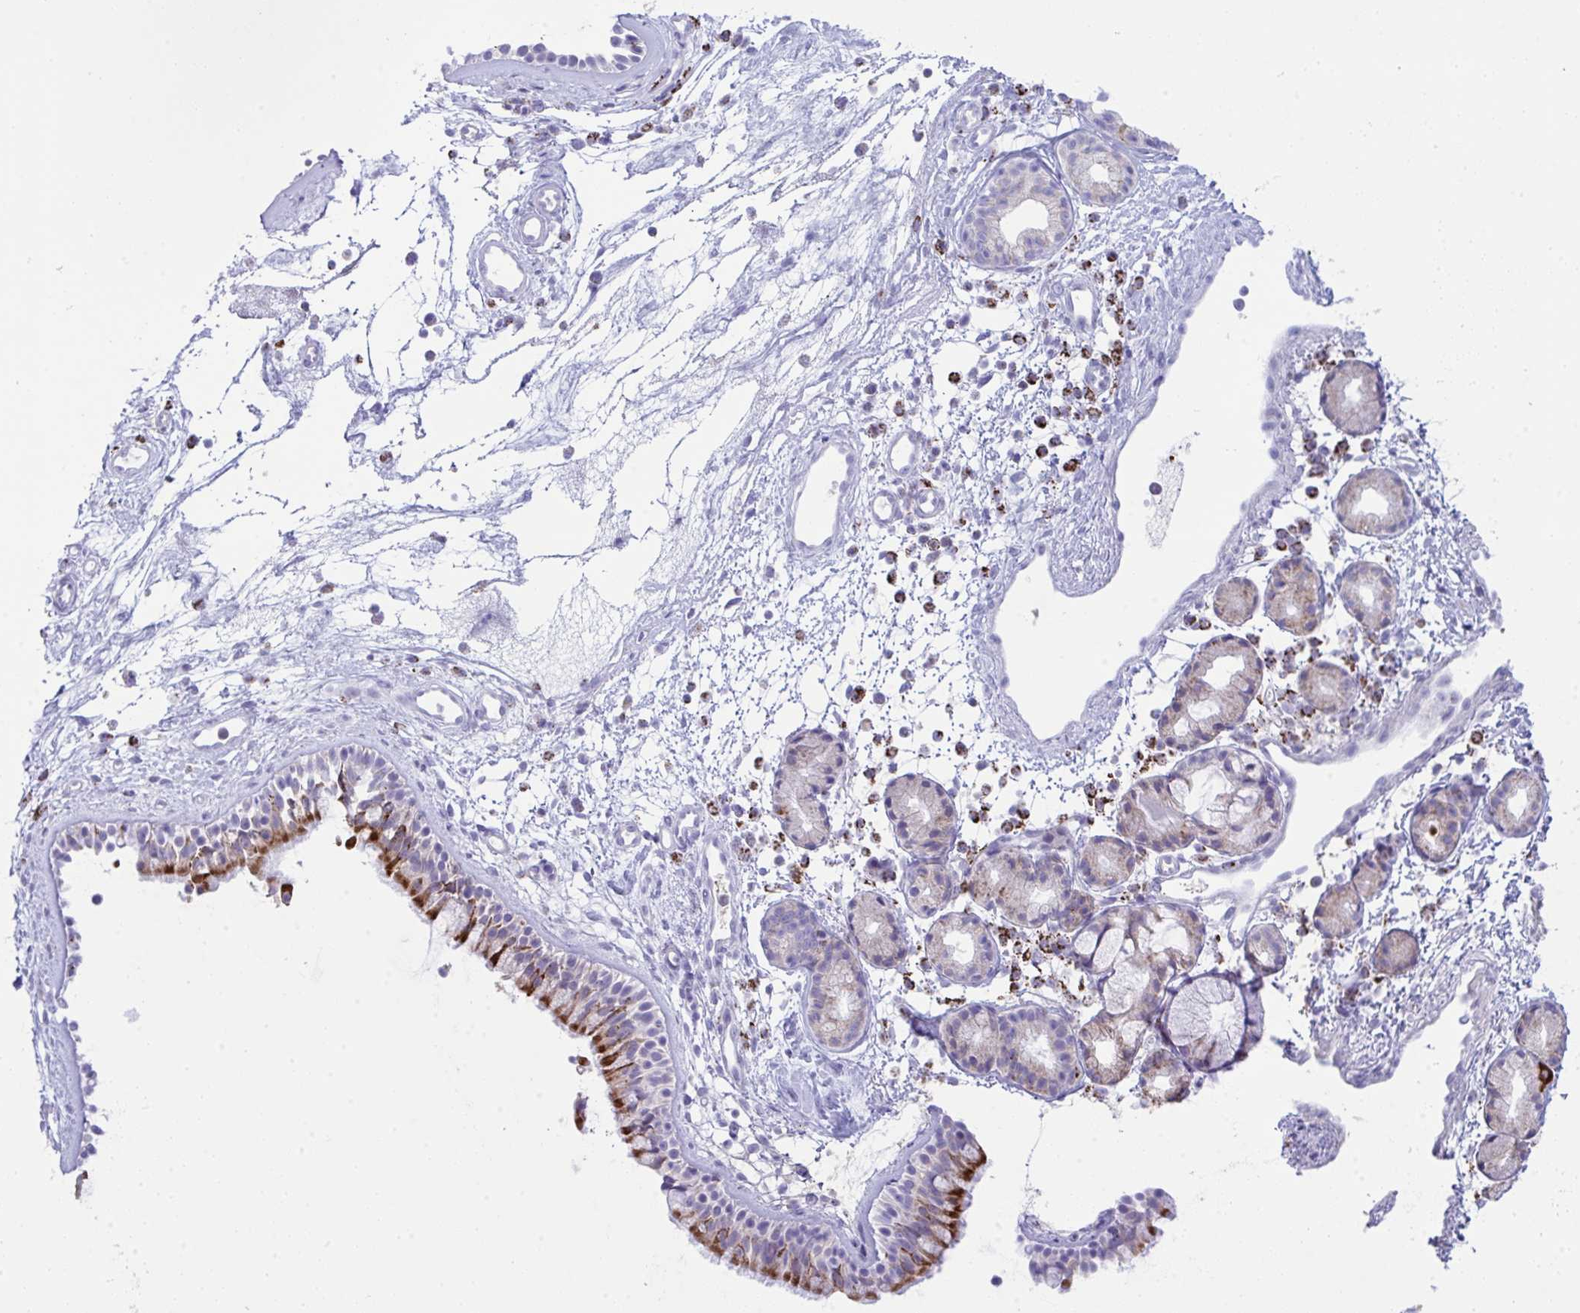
{"staining": {"intensity": "strong", "quantity": "25%-75%", "location": "cytoplasmic/membranous"}, "tissue": "nasopharynx", "cell_type": "Respiratory epithelial cells", "image_type": "normal", "snomed": [{"axis": "morphology", "description": "Normal tissue, NOS"}, {"axis": "topography", "description": "Nasopharynx"}], "caption": "IHC micrograph of benign human nasopharynx stained for a protein (brown), which displays high levels of strong cytoplasmic/membranous expression in approximately 25%-75% of respiratory epithelial cells.", "gene": "PLA2G12B", "patient": {"sex": "female", "age": 70}}